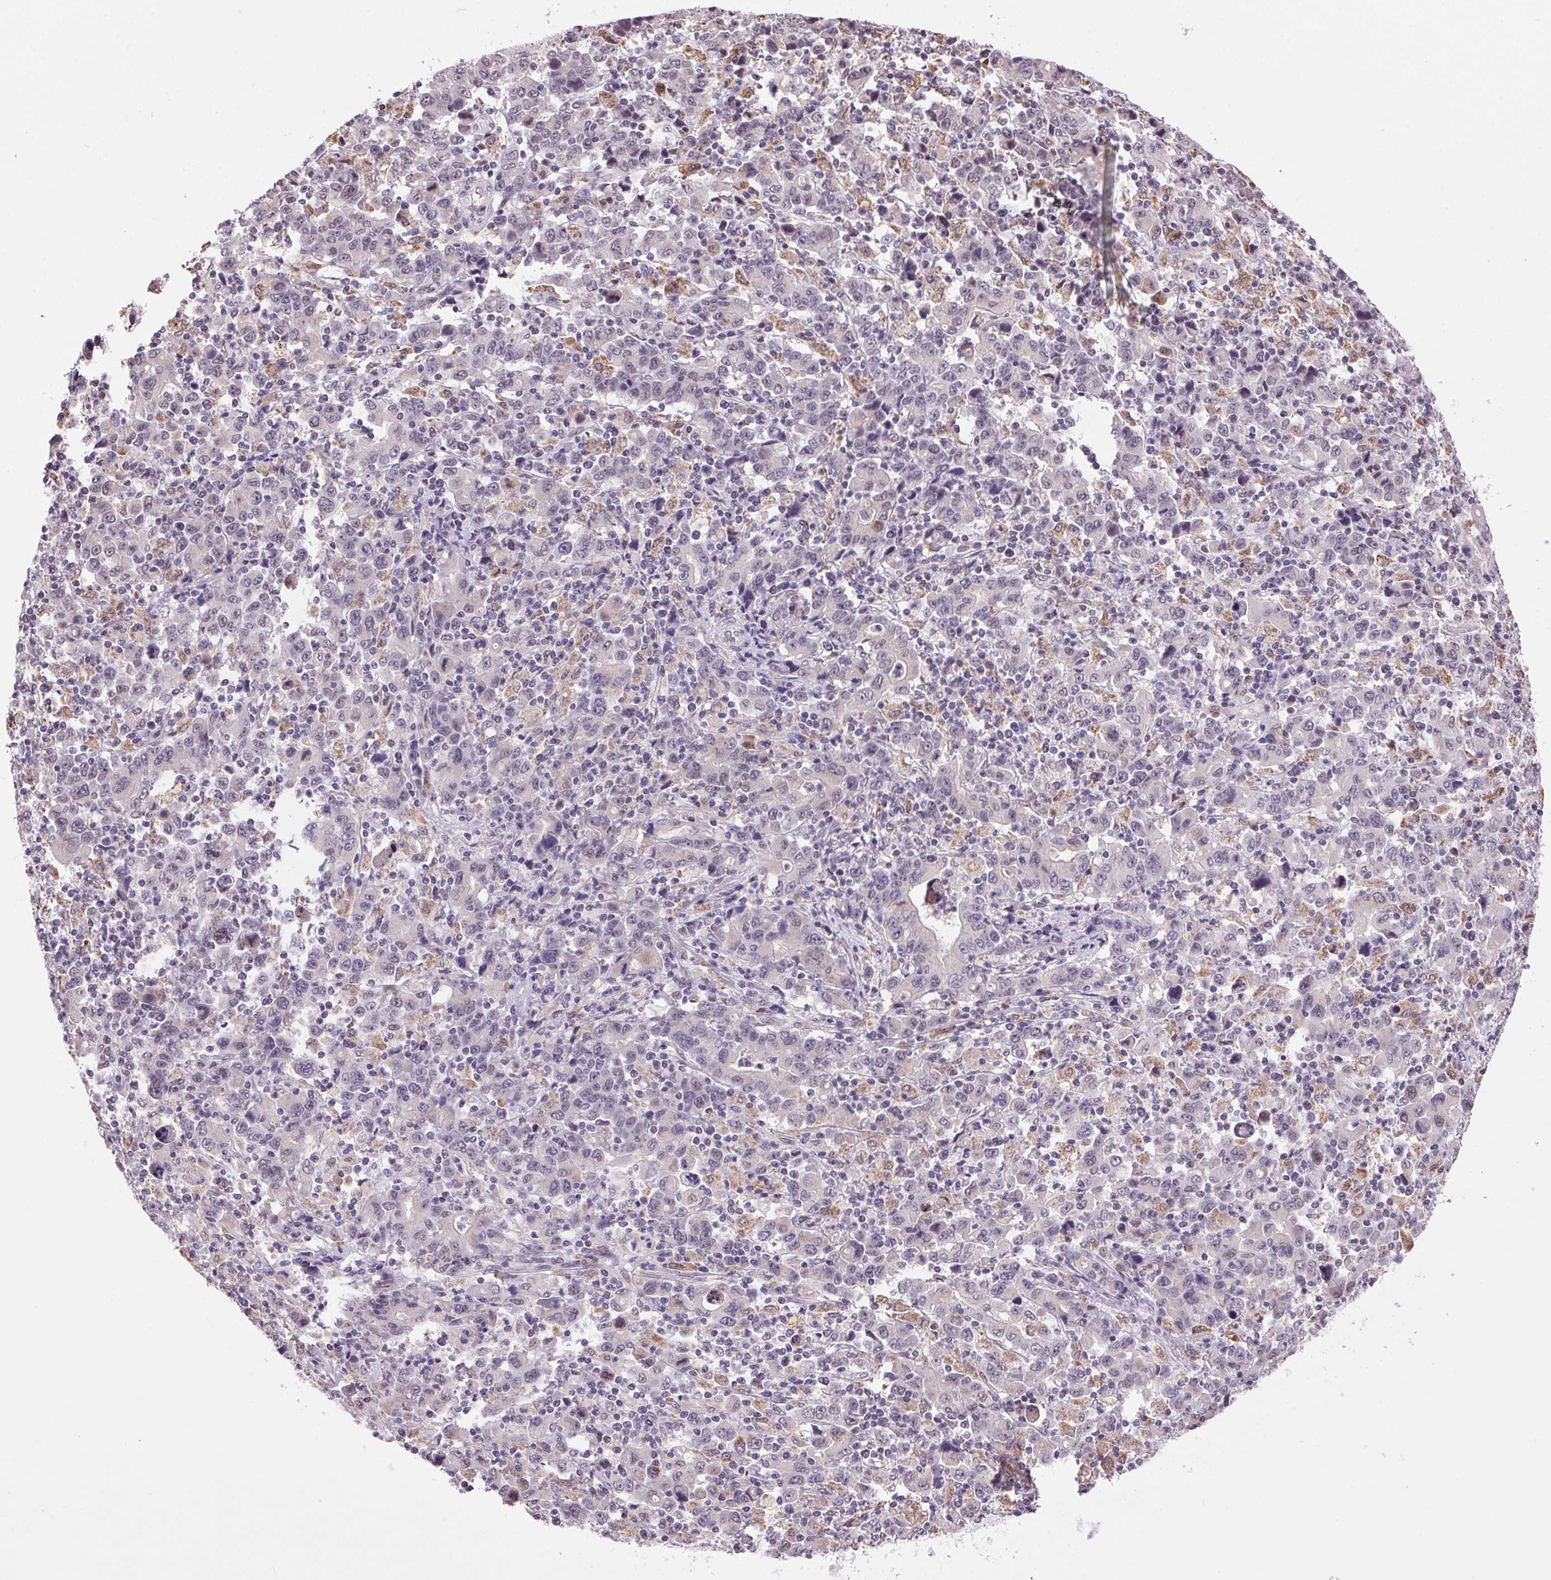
{"staining": {"intensity": "negative", "quantity": "none", "location": "none"}, "tissue": "stomach cancer", "cell_type": "Tumor cells", "image_type": "cancer", "snomed": [{"axis": "morphology", "description": "Adenocarcinoma, NOS"}, {"axis": "topography", "description": "Stomach, upper"}], "caption": "Immunohistochemical staining of human stomach cancer displays no significant positivity in tumor cells.", "gene": "AKR1E2", "patient": {"sex": "male", "age": 69}}